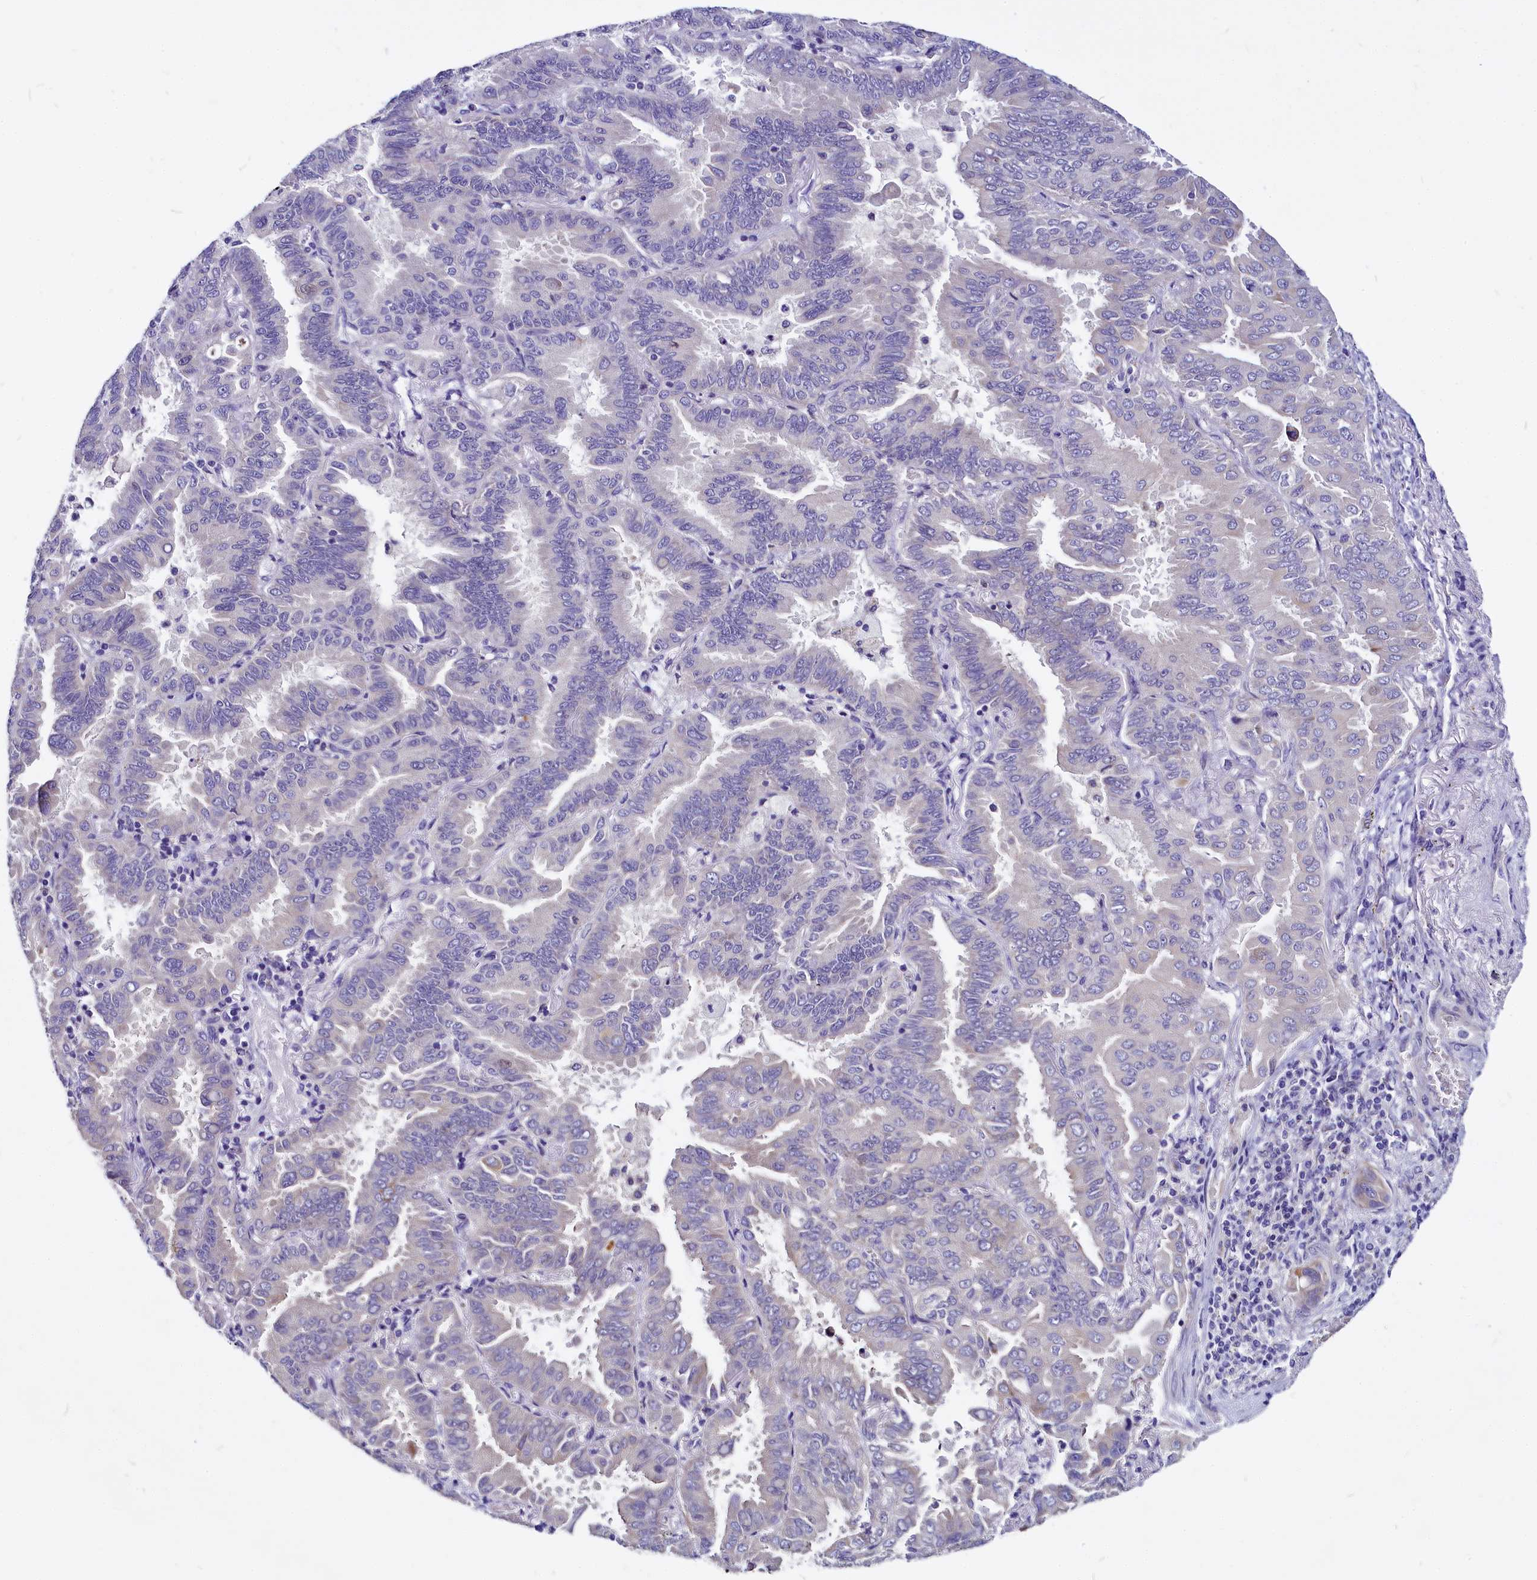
{"staining": {"intensity": "weak", "quantity": "<25%", "location": "cytoplasmic/membranous"}, "tissue": "lung cancer", "cell_type": "Tumor cells", "image_type": "cancer", "snomed": [{"axis": "morphology", "description": "Adenocarcinoma, NOS"}, {"axis": "topography", "description": "Lung"}], "caption": "Lung adenocarcinoma was stained to show a protein in brown. There is no significant staining in tumor cells.", "gene": "CEP170", "patient": {"sex": "male", "age": 64}}